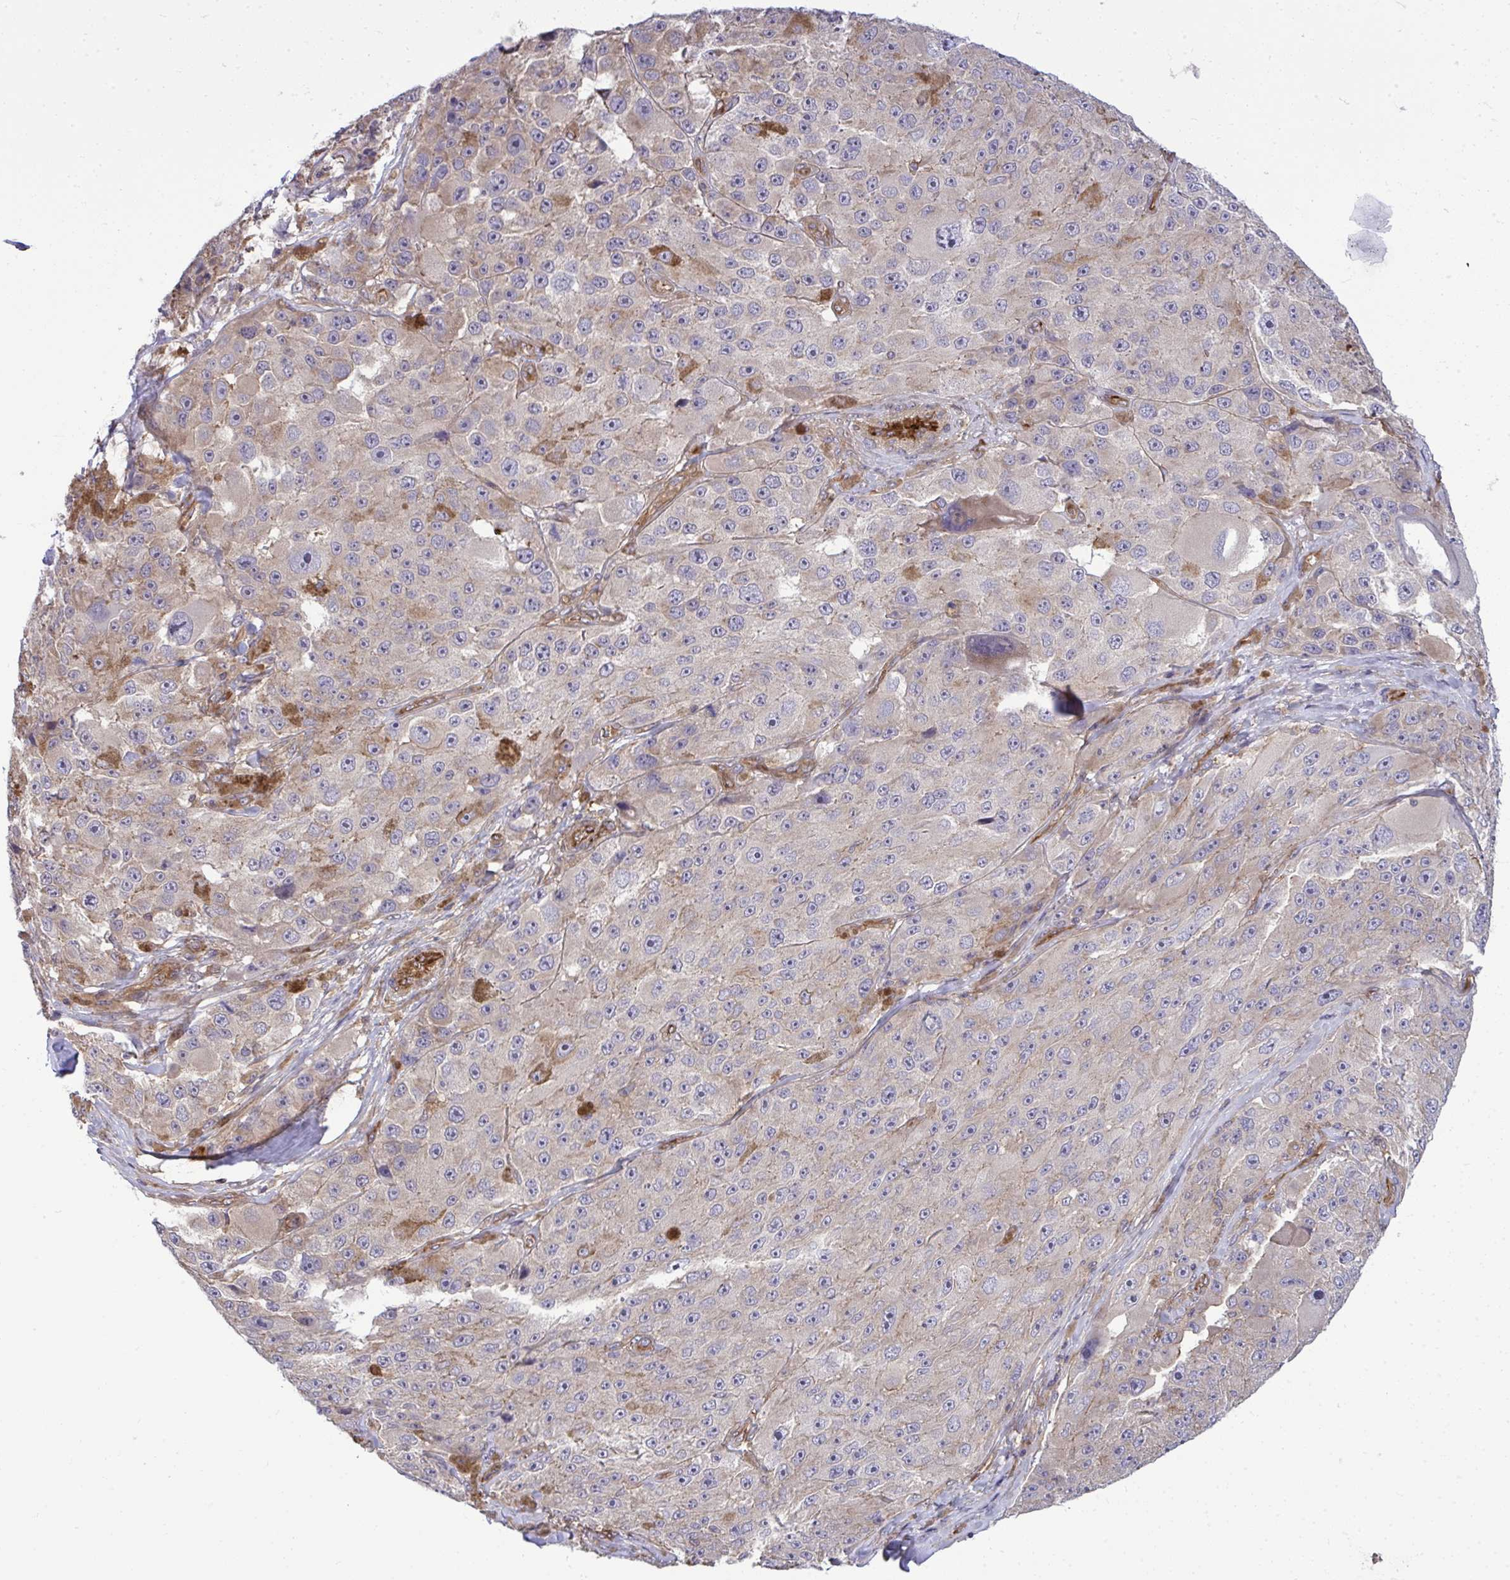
{"staining": {"intensity": "weak", "quantity": "<25%", "location": "cytoplasmic/membranous"}, "tissue": "melanoma", "cell_type": "Tumor cells", "image_type": "cancer", "snomed": [{"axis": "morphology", "description": "Malignant melanoma, Metastatic site"}, {"axis": "topography", "description": "Lymph node"}], "caption": "The immunohistochemistry histopathology image has no significant expression in tumor cells of melanoma tissue.", "gene": "FUT10", "patient": {"sex": "male", "age": 62}}